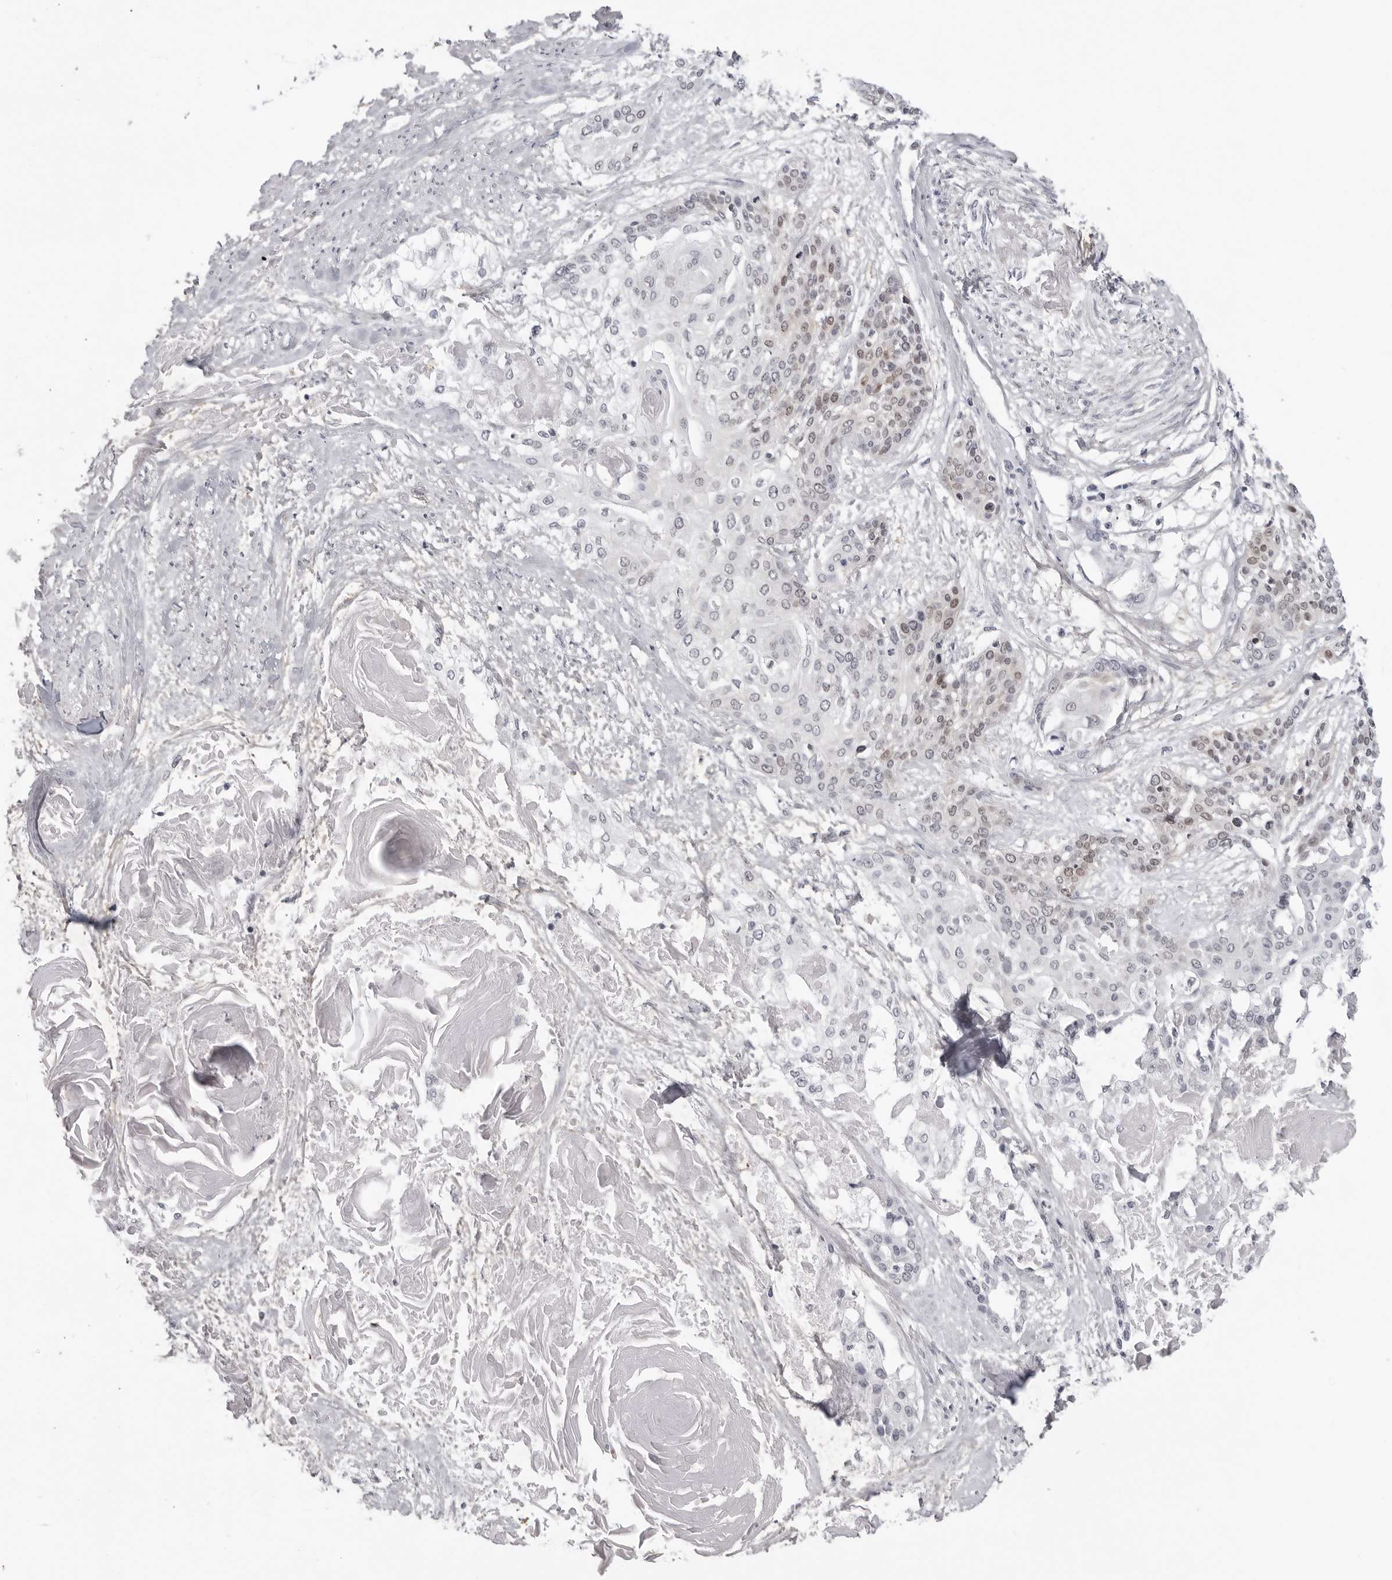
{"staining": {"intensity": "weak", "quantity": "<25%", "location": "nuclear"}, "tissue": "cervical cancer", "cell_type": "Tumor cells", "image_type": "cancer", "snomed": [{"axis": "morphology", "description": "Squamous cell carcinoma, NOS"}, {"axis": "topography", "description": "Cervix"}], "caption": "Tumor cells are negative for protein expression in human cervical cancer.", "gene": "RRM1", "patient": {"sex": "female", "age": 57}}